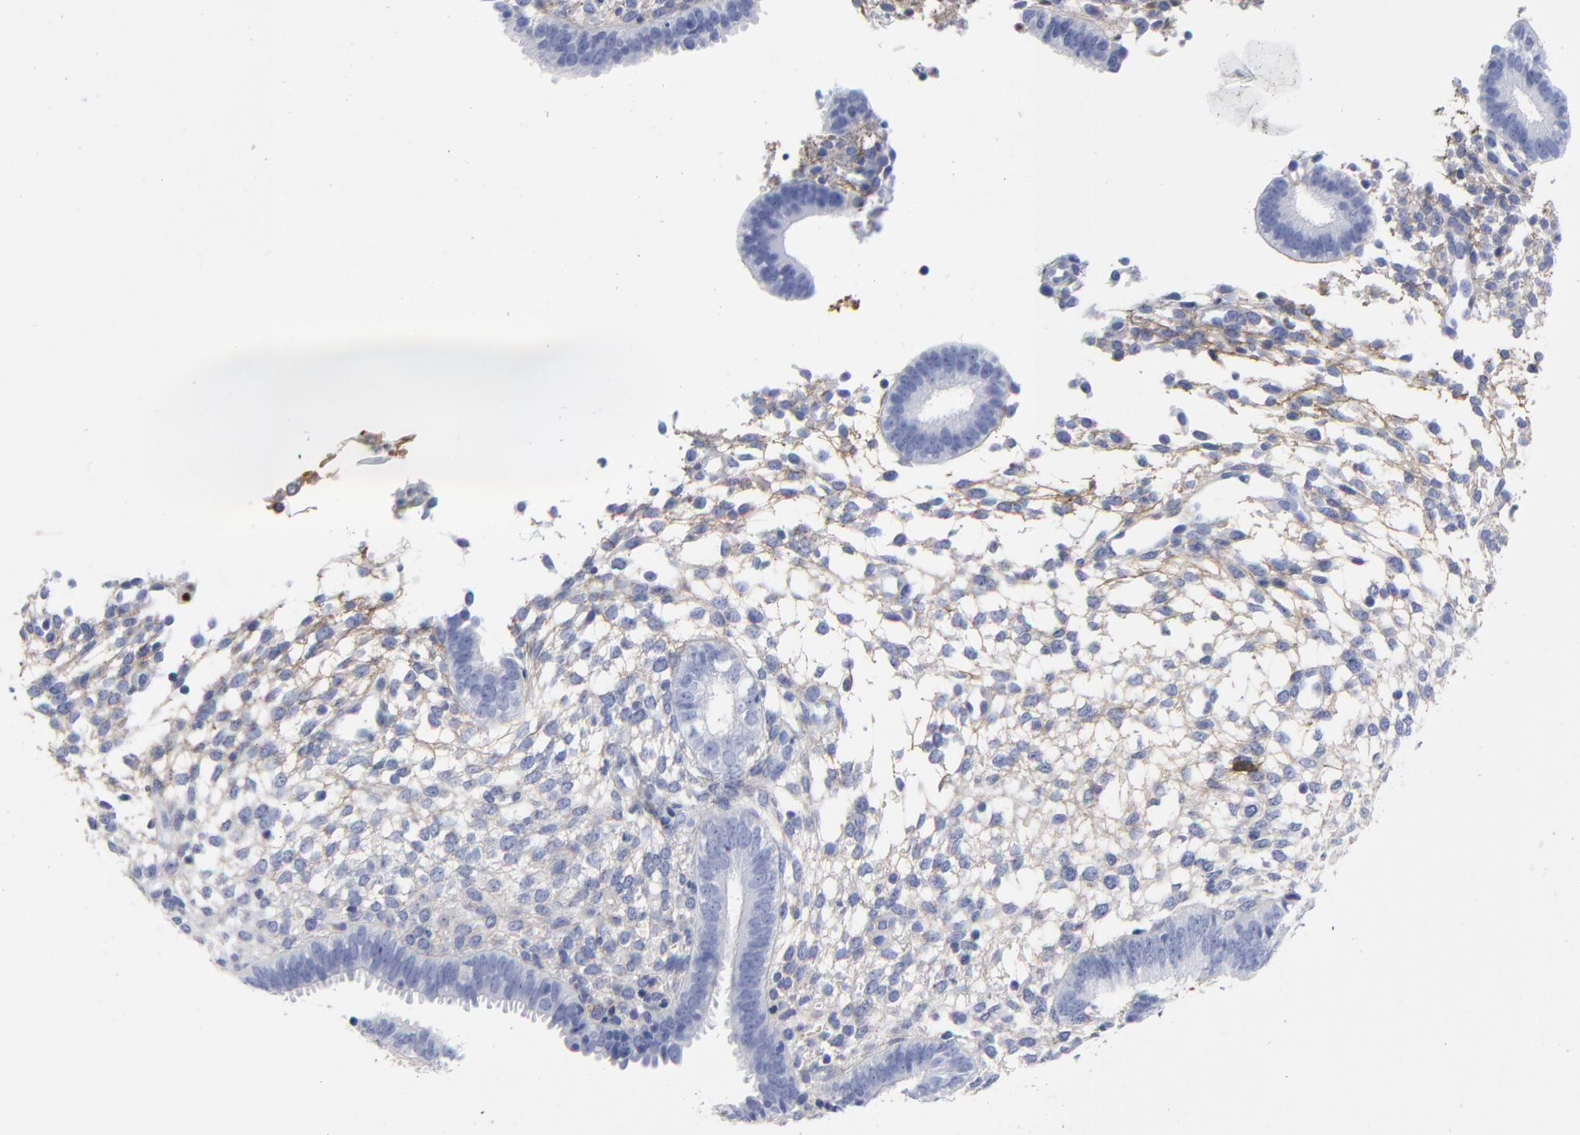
{"staining": {"intensity": "moderate", "quantity": "25%-75%", "location": "cytoplasmic/membranous,nuclear"}, "tissue": "endometrium", "cell_type": "Cells in endometrial stroma", "image_type": "normal", "snomed": [{"axis": "morphology", "description": "Normal tissue, NOS"}, {"axis": "topography", "description": "Endometrium"}], "caption": "A high-resolution histopathology image shows immunohistochemistry staining of unremarkable endometrium, which demonstrates moderate cytoplasmic/membranous,nuclear positivity in about 25%-75% of cells in endometrial stroma. (DAB (3,3'-diaminobenzidine) IHC with brightfield microscopy, high magnification).", "gene": "DCN", "patient": {"sex": "female", "age": 35}}